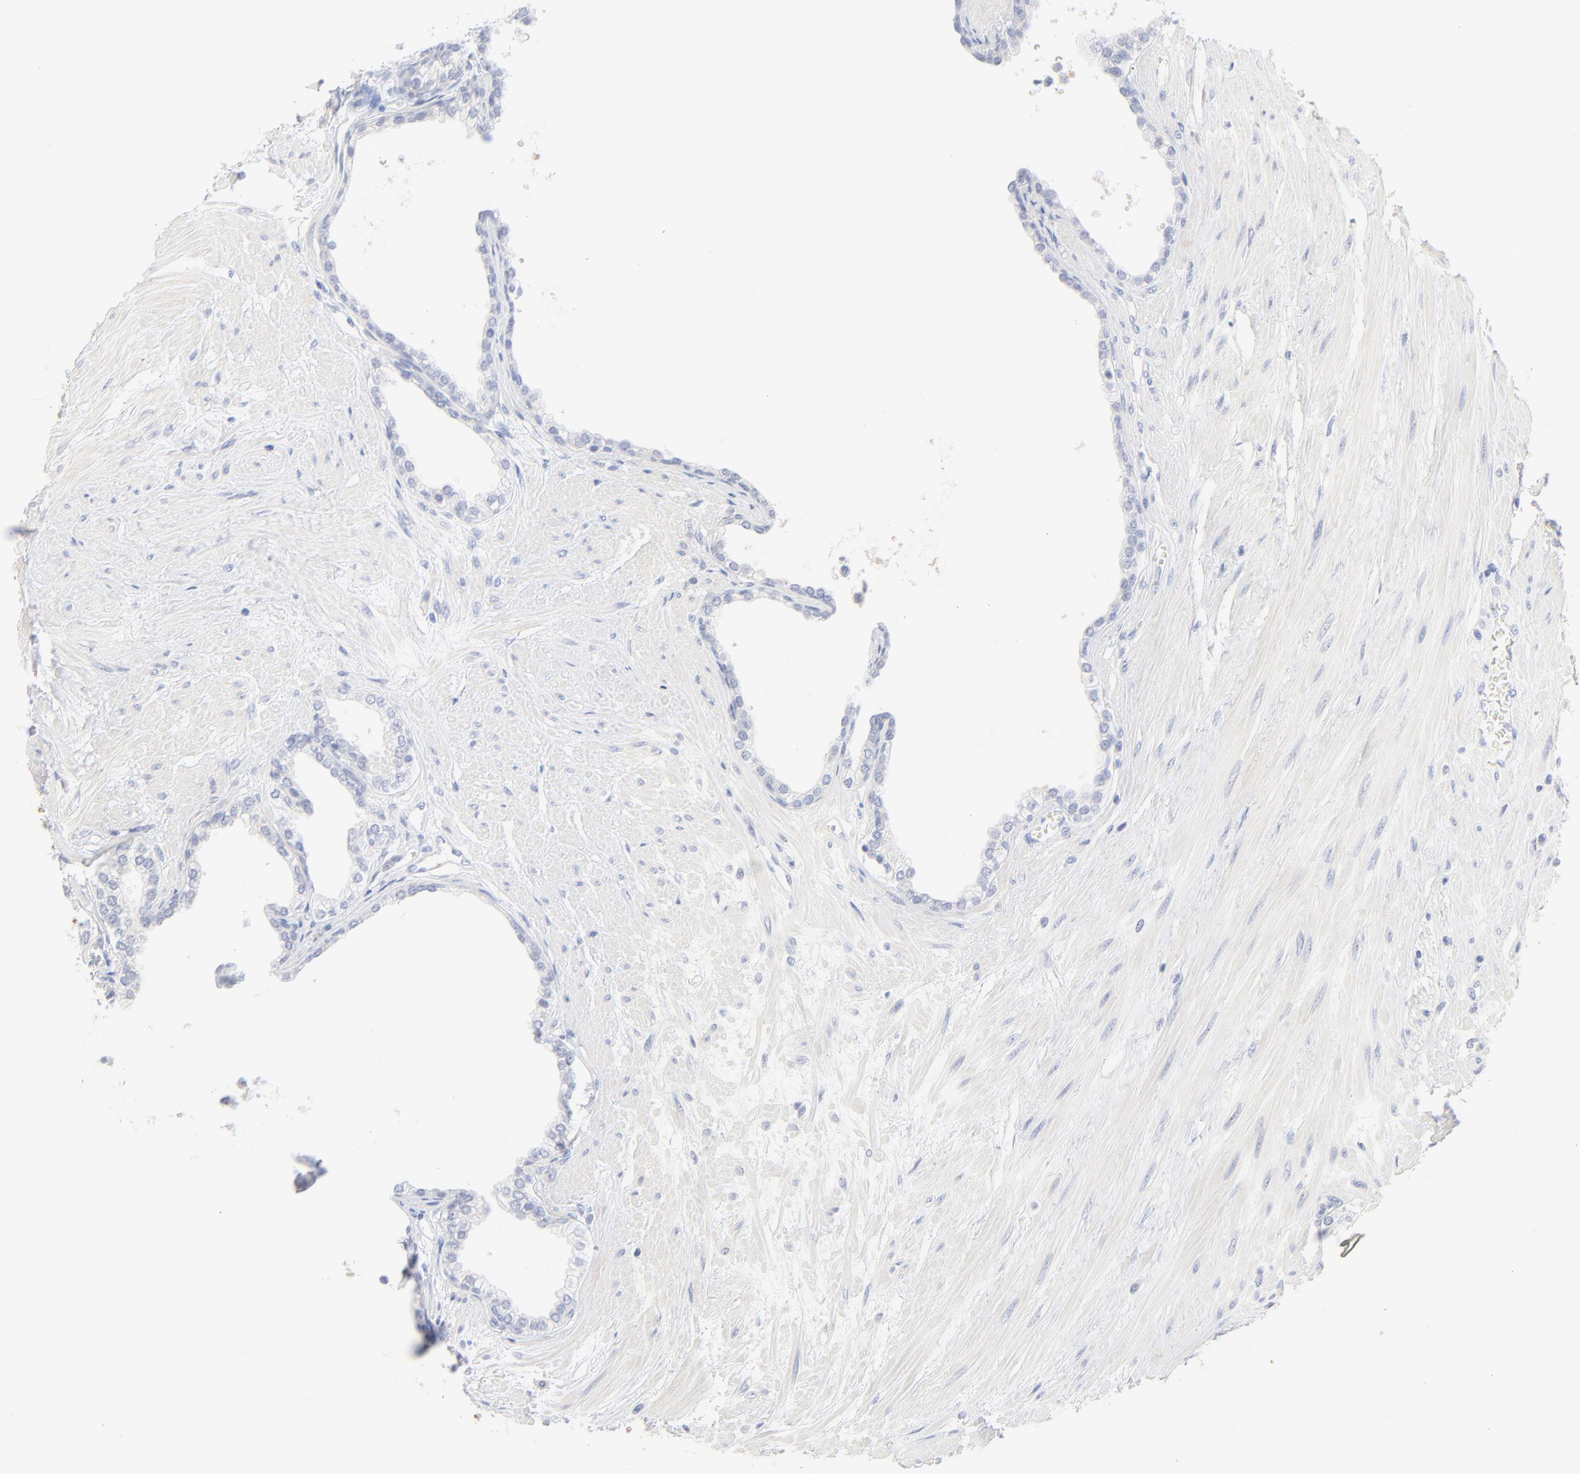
{"staining": {"intensity": "negative", "quantity": "none", "location": "none"}, "tissue": "prostate", "cell_type": "Glandular cells", "image_type": "normal", "snomed": [{"axis": "morphology", "description": "Normal tissue, NOS"}, {"axis": "topography", "description": "Prostate"}], "caption": "Prostate was stained to show a protein in brown. There is no significant expression in glandular cells.", "gene": "ONECUT1", "patient": {"sex": "male", "age": 64}}